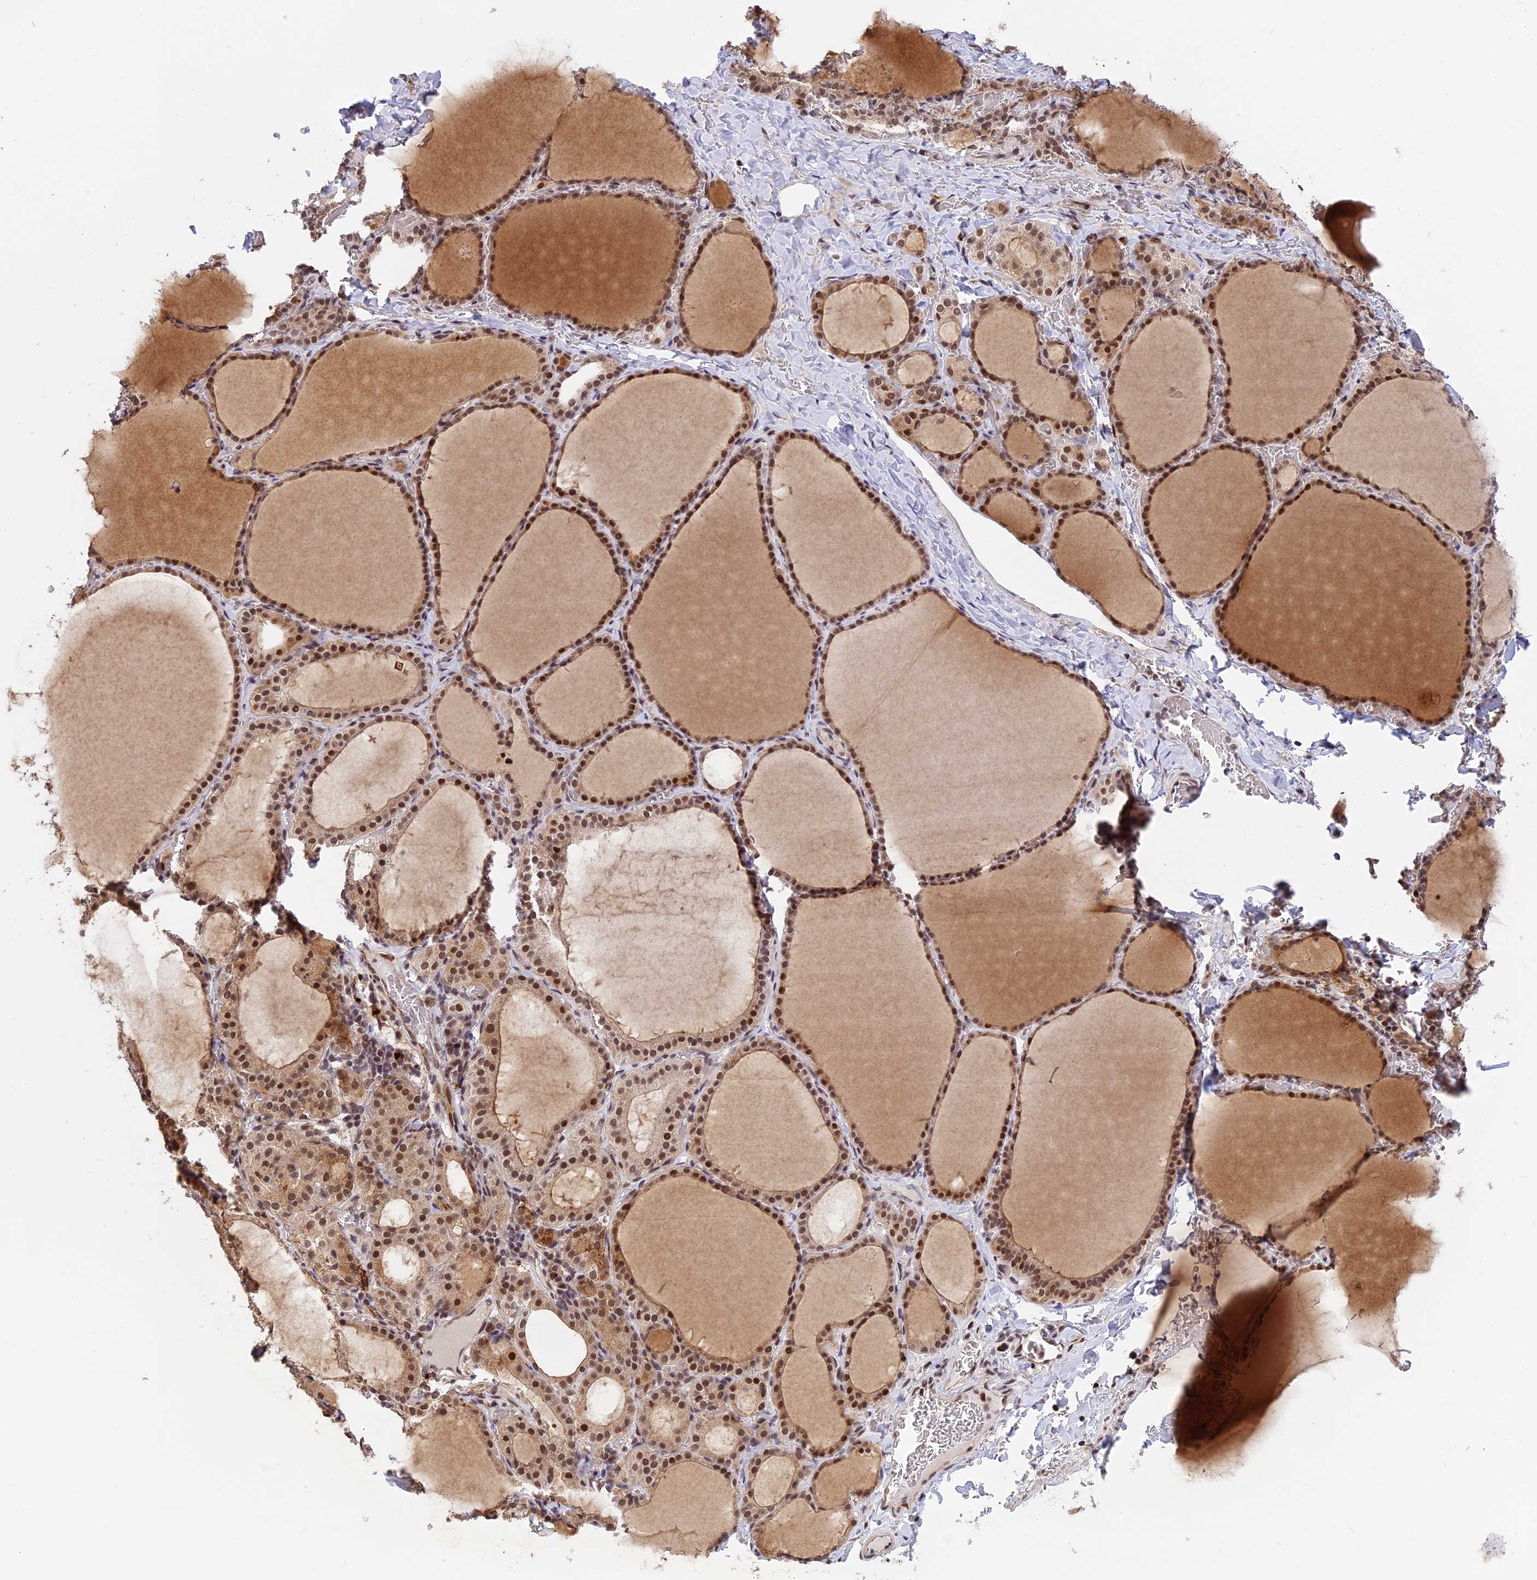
{"staining": {"intensity": "moderate", "quantity": ">75%", "location": "nuclear"}, "tissue": "thyroid gland", "cell_type": "Glandular cells", "image_type": "normal", "snomed": [{"axis": "morphology", "description": "Normal tissue, NOS"}, {"axis": "topography", "description": "Thyroid gland"}], "caption": "Thyroid gland stained with DAB (3,3'-diaminobenzidine) IHC reveals medium levels of moderate nuclear expression in approximately >75% of glandular cells.", "gene": "POLR2C", "patient": {"sex": "female", "age": 39}}